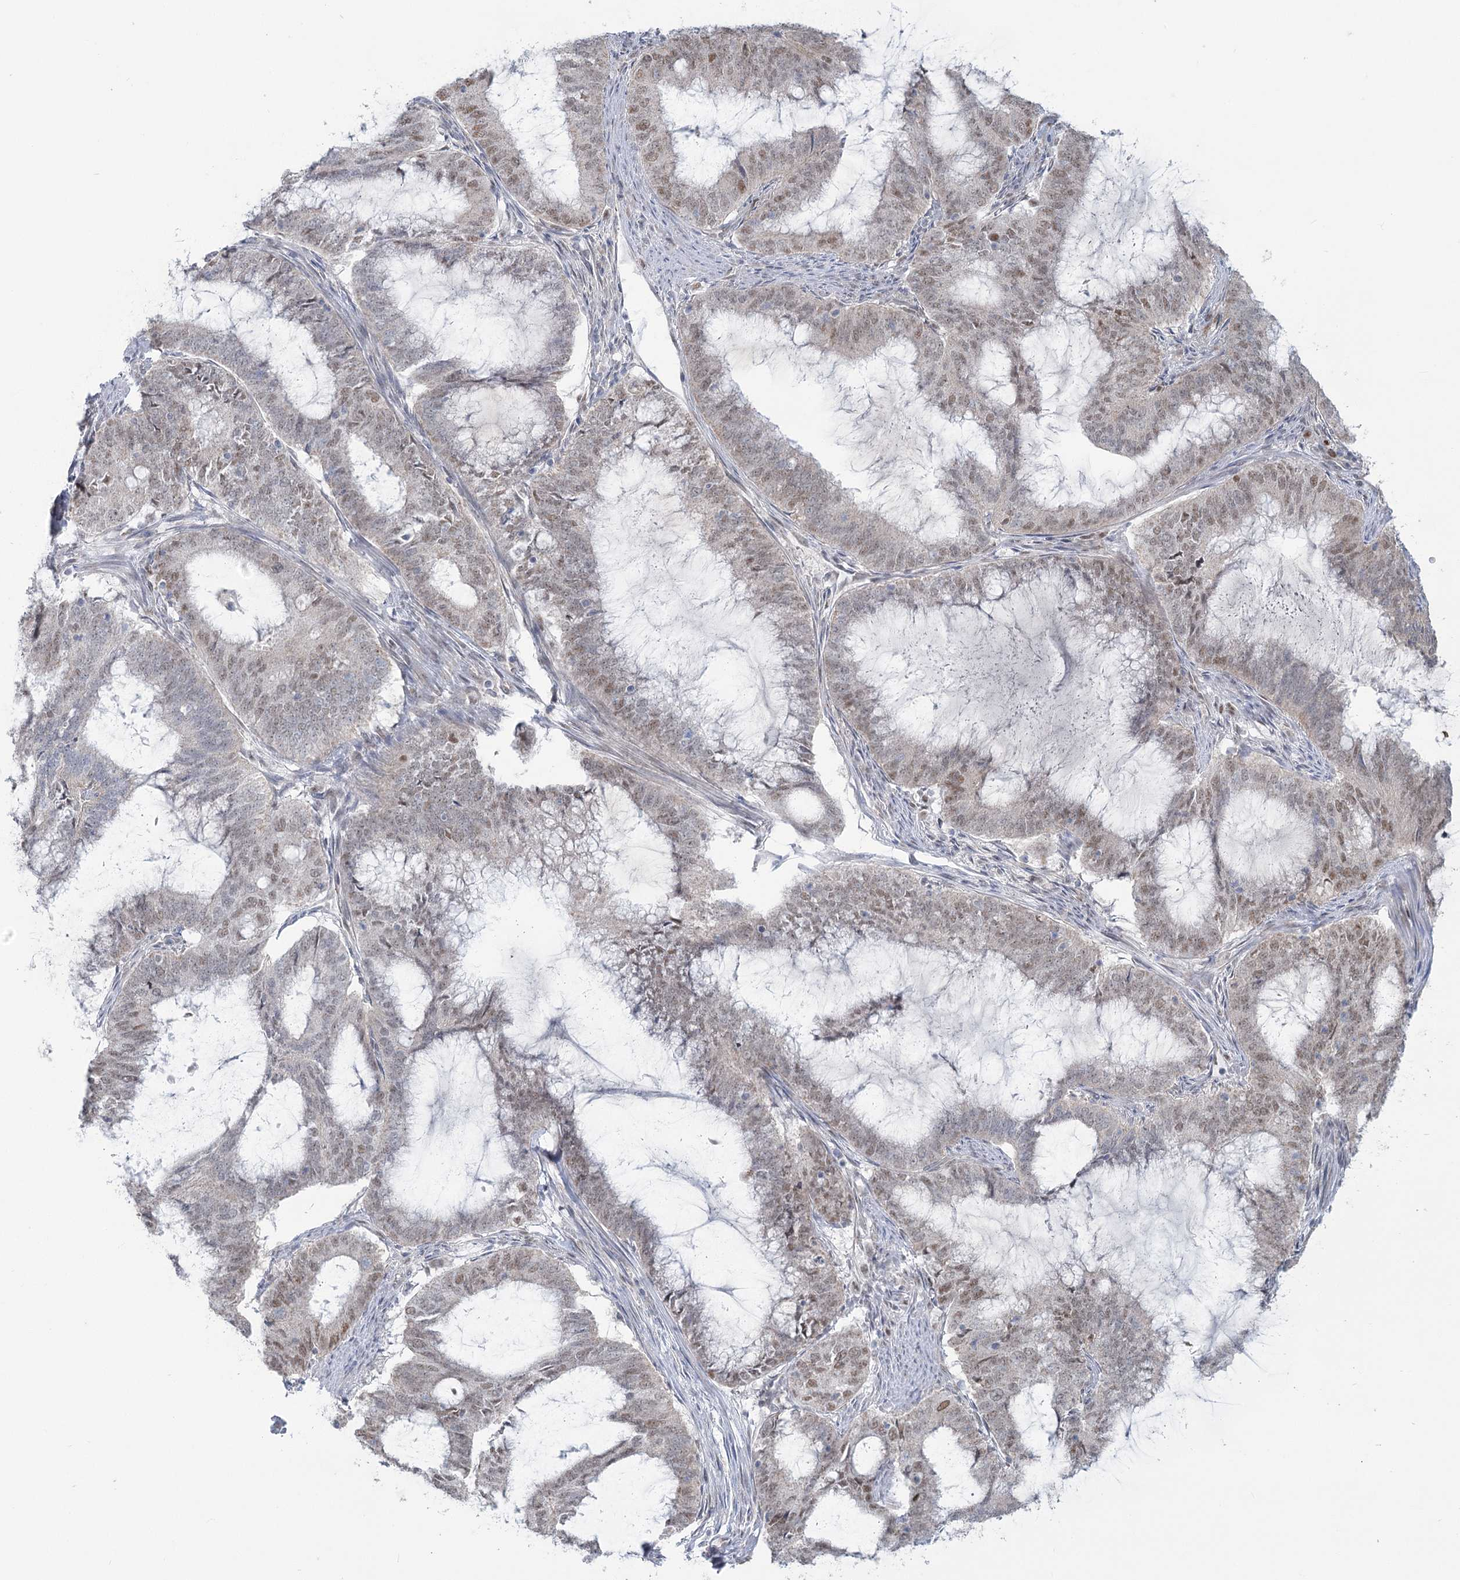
{"staining": {"intensity": "moderate", "quantity": "<25%", "location": "nuclear"}, "tissue": "endometrial cancer", "cell_type": "Tumor cells", "image_type": "cancer", "snomed": [{"axis": "morphology", "description": "Adenocarcinoma, NOS"}, {"axis": "topography", "description": "Endometrium"}], "caption": "A low amount of moderate nuclear positivity is present in about <25% of tumor cells in adenocarcinoma (endometrial) tissue.", "gene": "MTG1", "patient": {"sex": "female", "age": 51}}